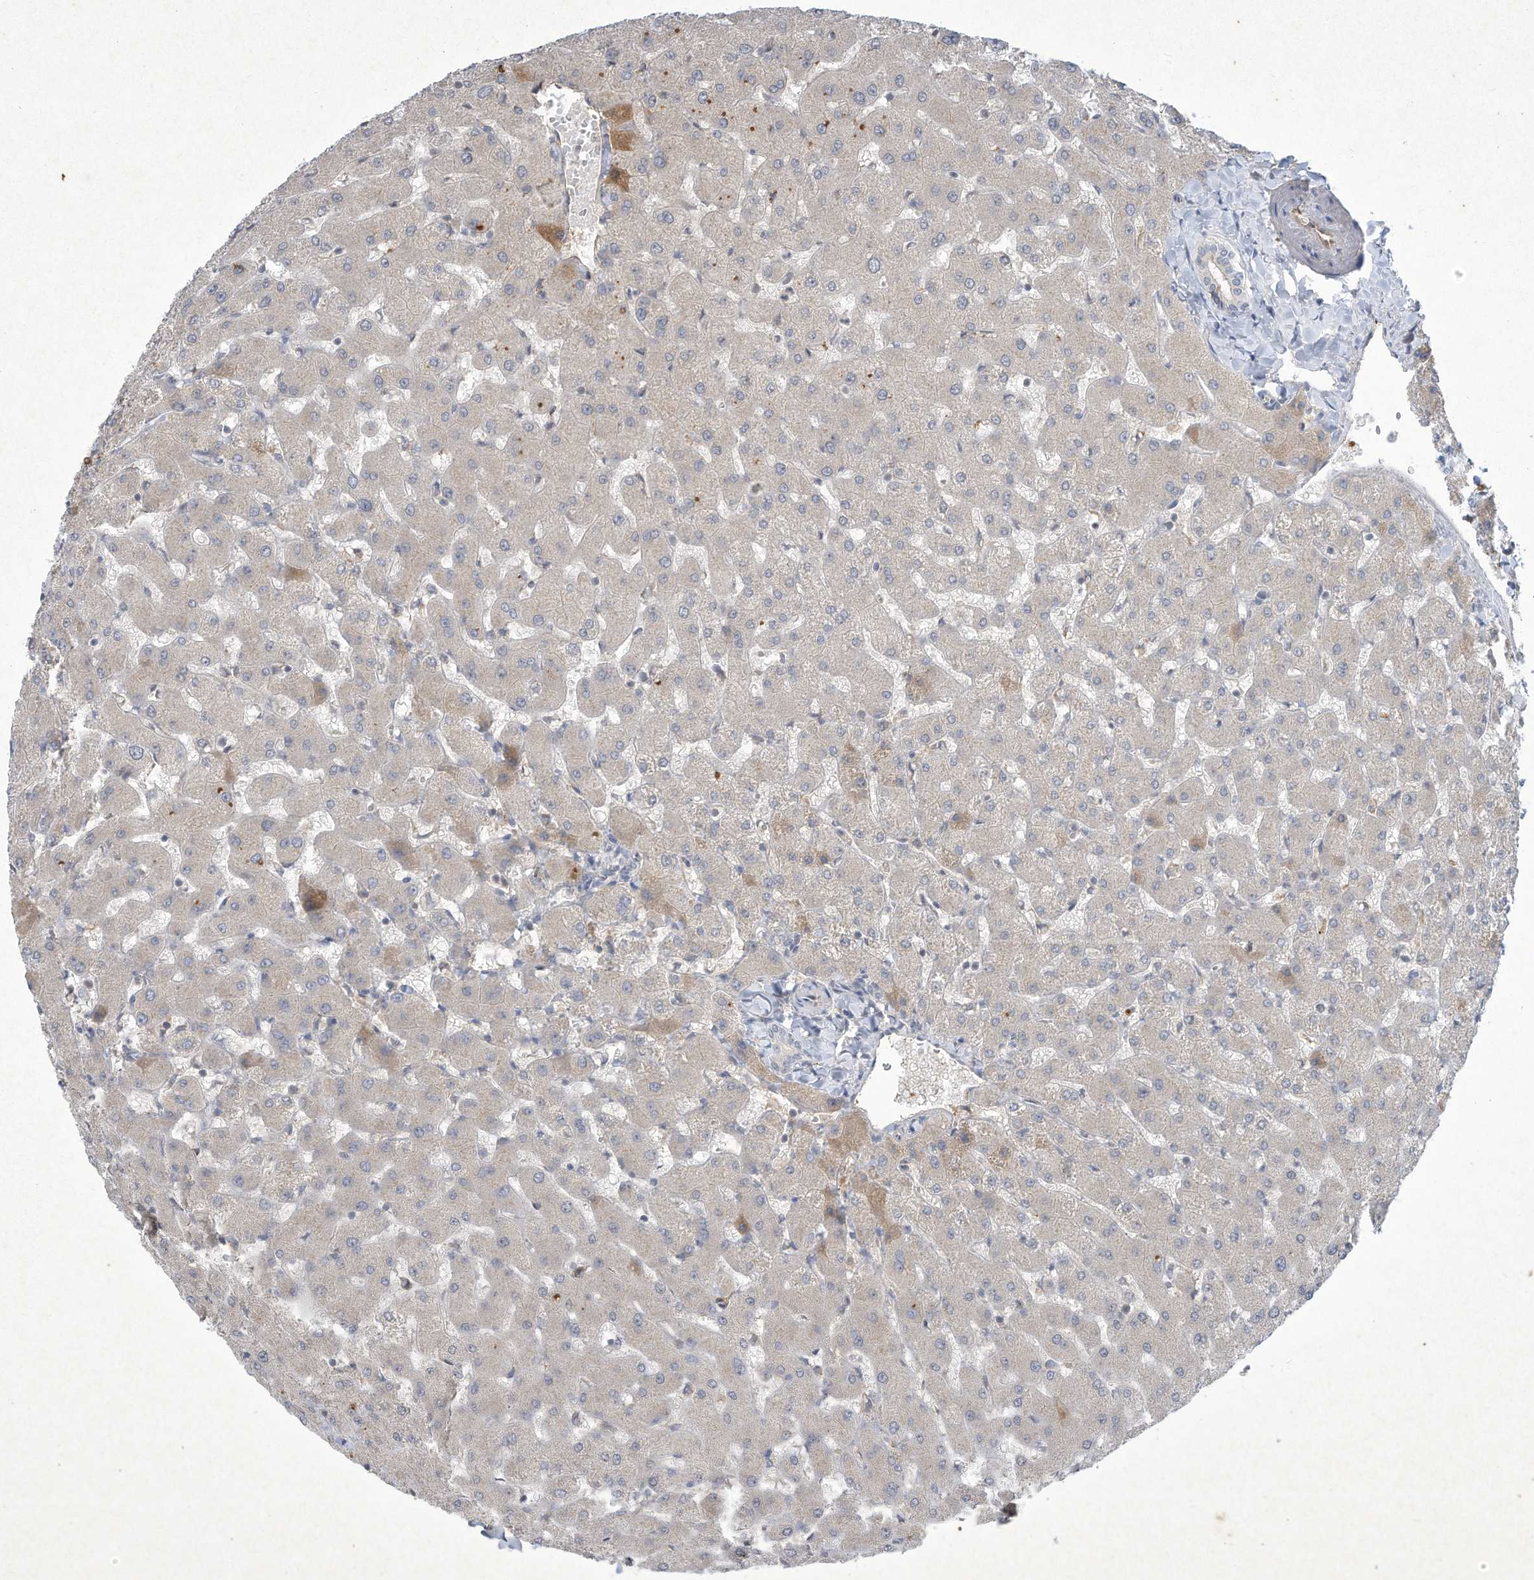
{"staining": {"intensity": "negative", "quantity": "none", "location": "none"}, "tissue": "liver", "cell_type": "Cholangiocytes", "image_type": "normal", "snomed": [{"axis": "morphology", "description": "Normal tissue, NOS"}, {"axis": "topography", "description": "Liver"}], "caption": "Immunohistochemistry image of normal liver: human liver stained with DAB (3,3'-diaminobenzidine) displays no significant protein expression in cholangiocytes.", "gene": "HAS3", "patient": {"sex": "female", "age": 63}}